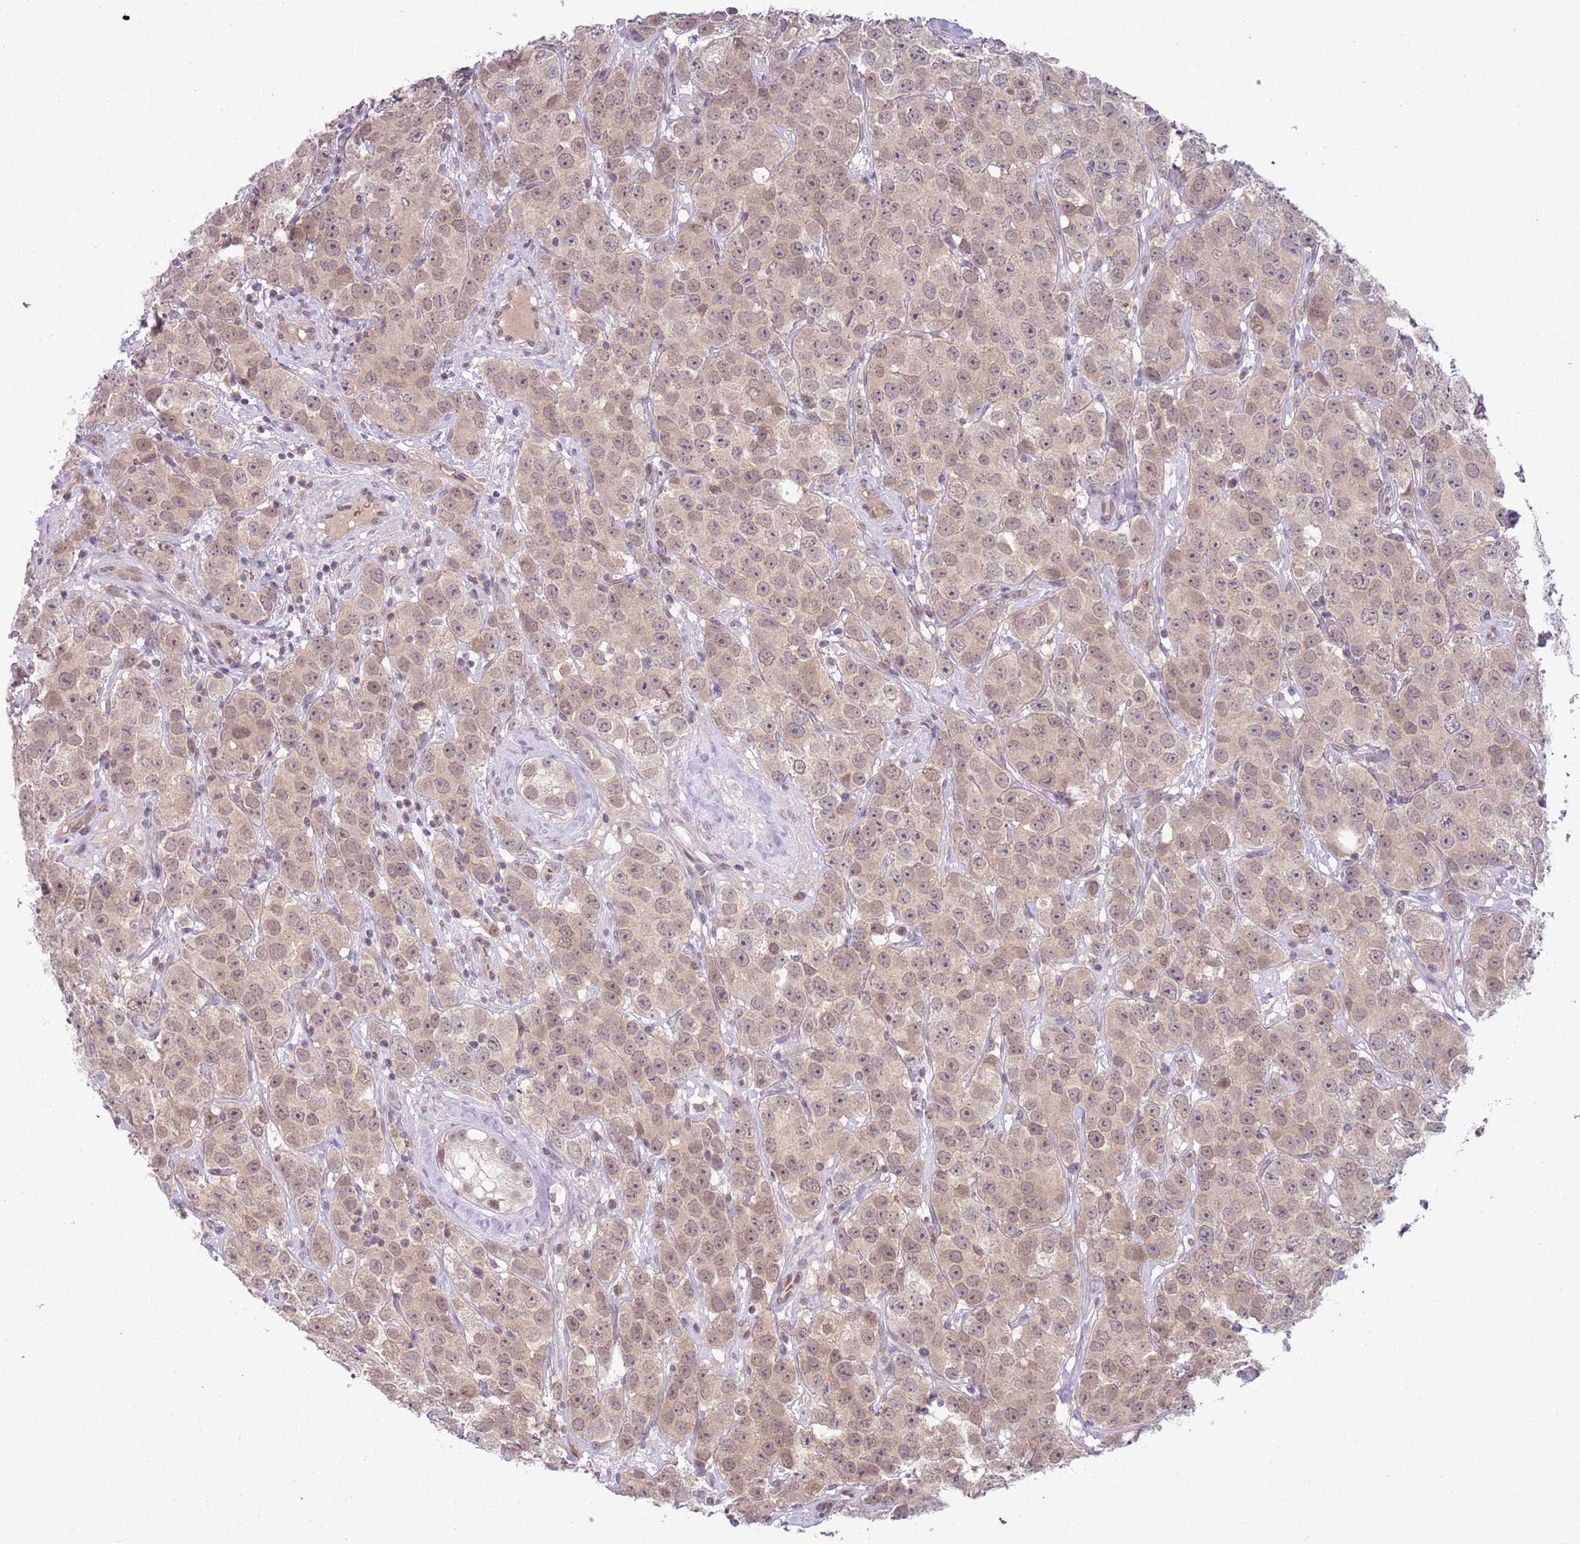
{"staining": {"intensity": "moderate", "quantity": "25%-75%", "location": "nuclear"}, "tissue": "testis cancer", "cell_type": "Tumor cells", "image_type": "cancer", "snomed": [{"axis": "morphology", "description": "Seminoma, NOS"}, {"axis": "topography", "description": "Testis"}], "caption": "Protein positivity by immunohistochemistry demonstrates moderate nuclear positivity in approximately 25%-75% of tumor cells in testis seminoma.", "gene": "TM2D1", "patient": {"sex": "male", "age": 28}}